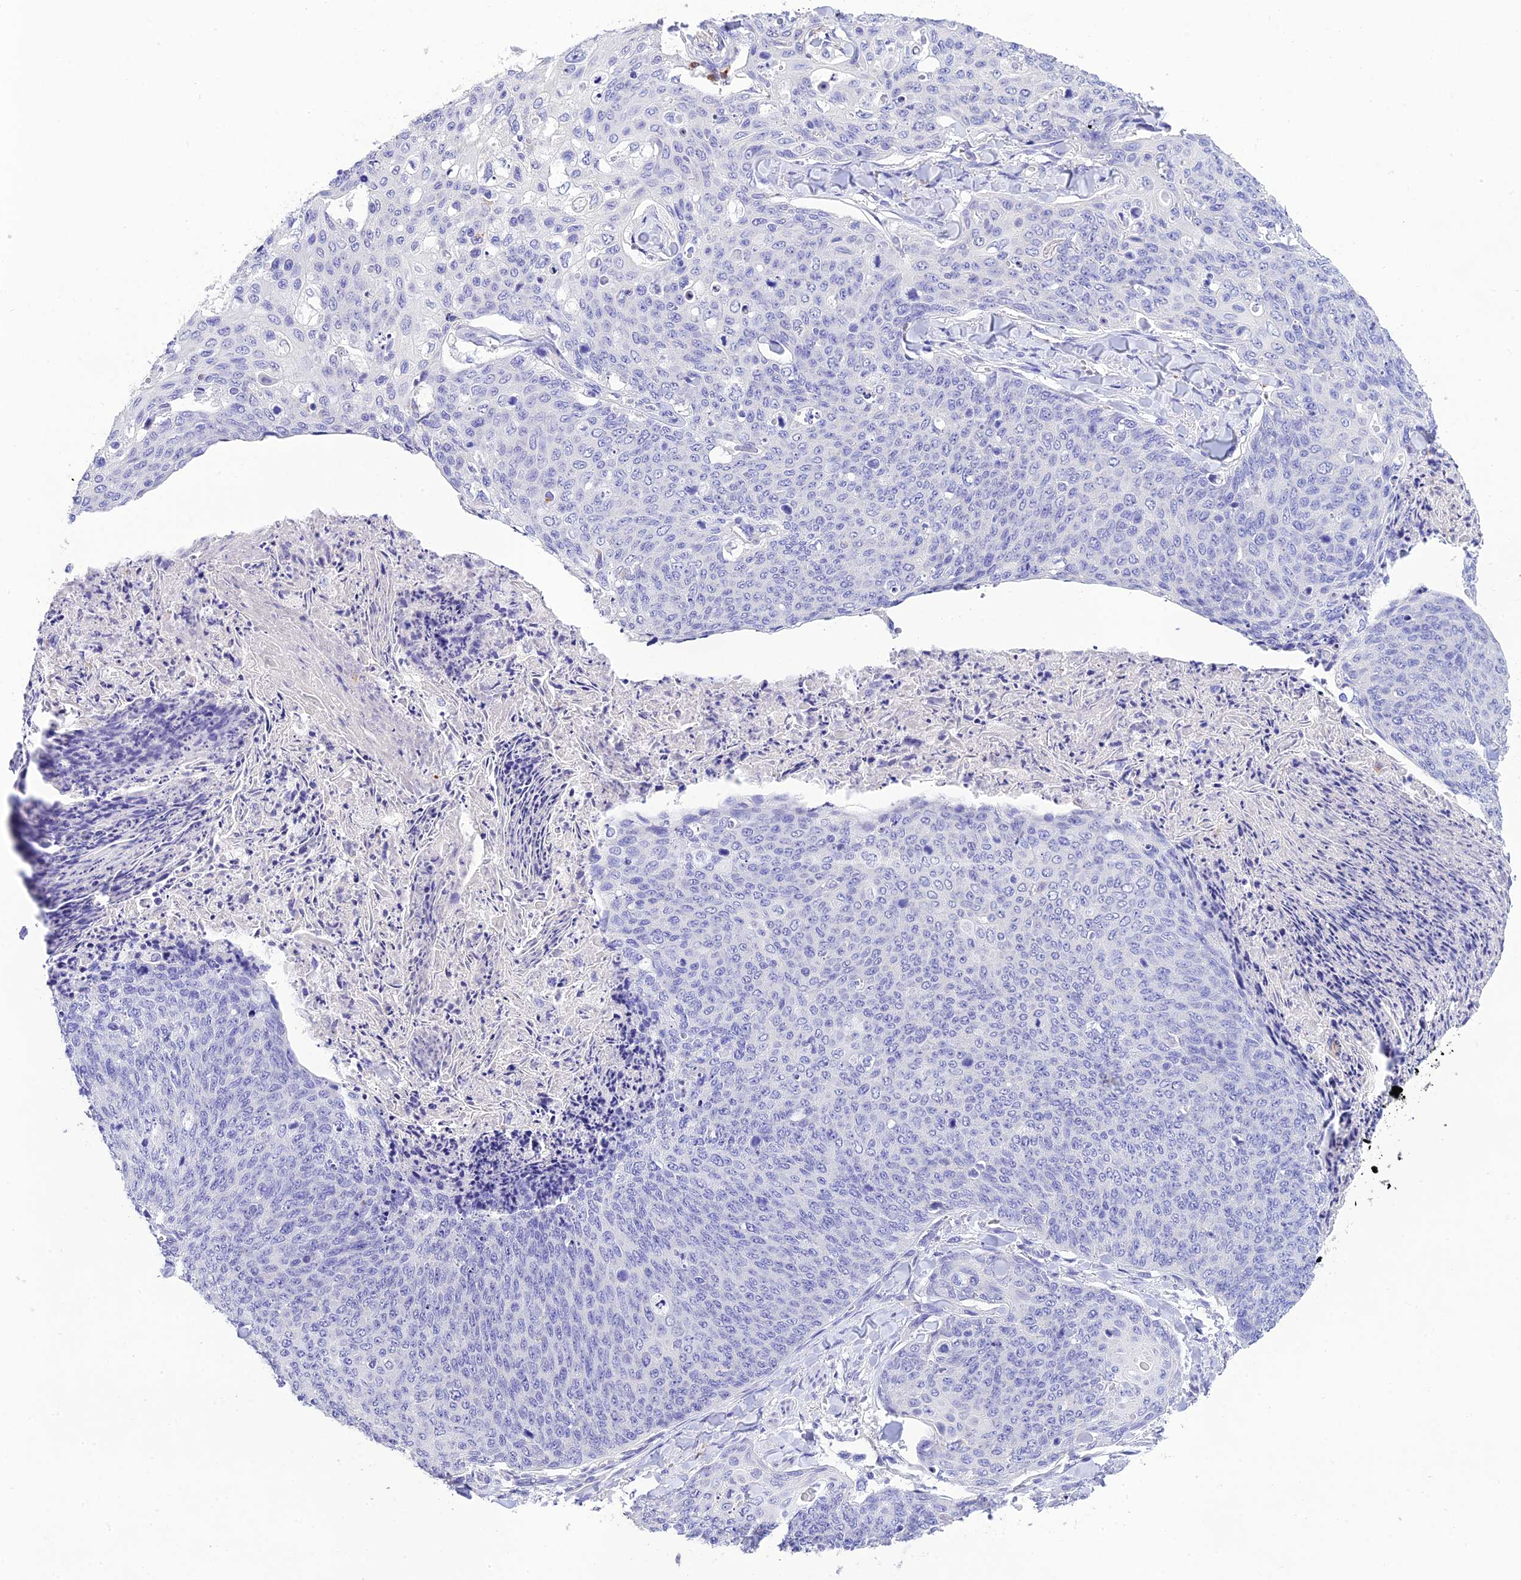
{"staining": {"intensity": "negative", "quantity": "none", "location": "none"}, "tissue": "skin cancer", "cell_type": "Tumor cells", "image_type": "cancer", "snomed": [{"axis": "morphology", "description": "Squamous cell carcinoma, NOS"}, {"axis": "topography", "description": "Skin"}, {"axis": "topography", "description": "Vulva"}], "caption": "An immunohistochemistry image of skin cancer is shown. There is no staining in tumor cells of skin cancer. The staining was performed using DAB to visualize the protein expression in brown, while the nuclei were stained in blue with hematoxylin (Magnification: 20x).", "gene": "MS4A5", "patient": {"sex": "female", "age": 85}}